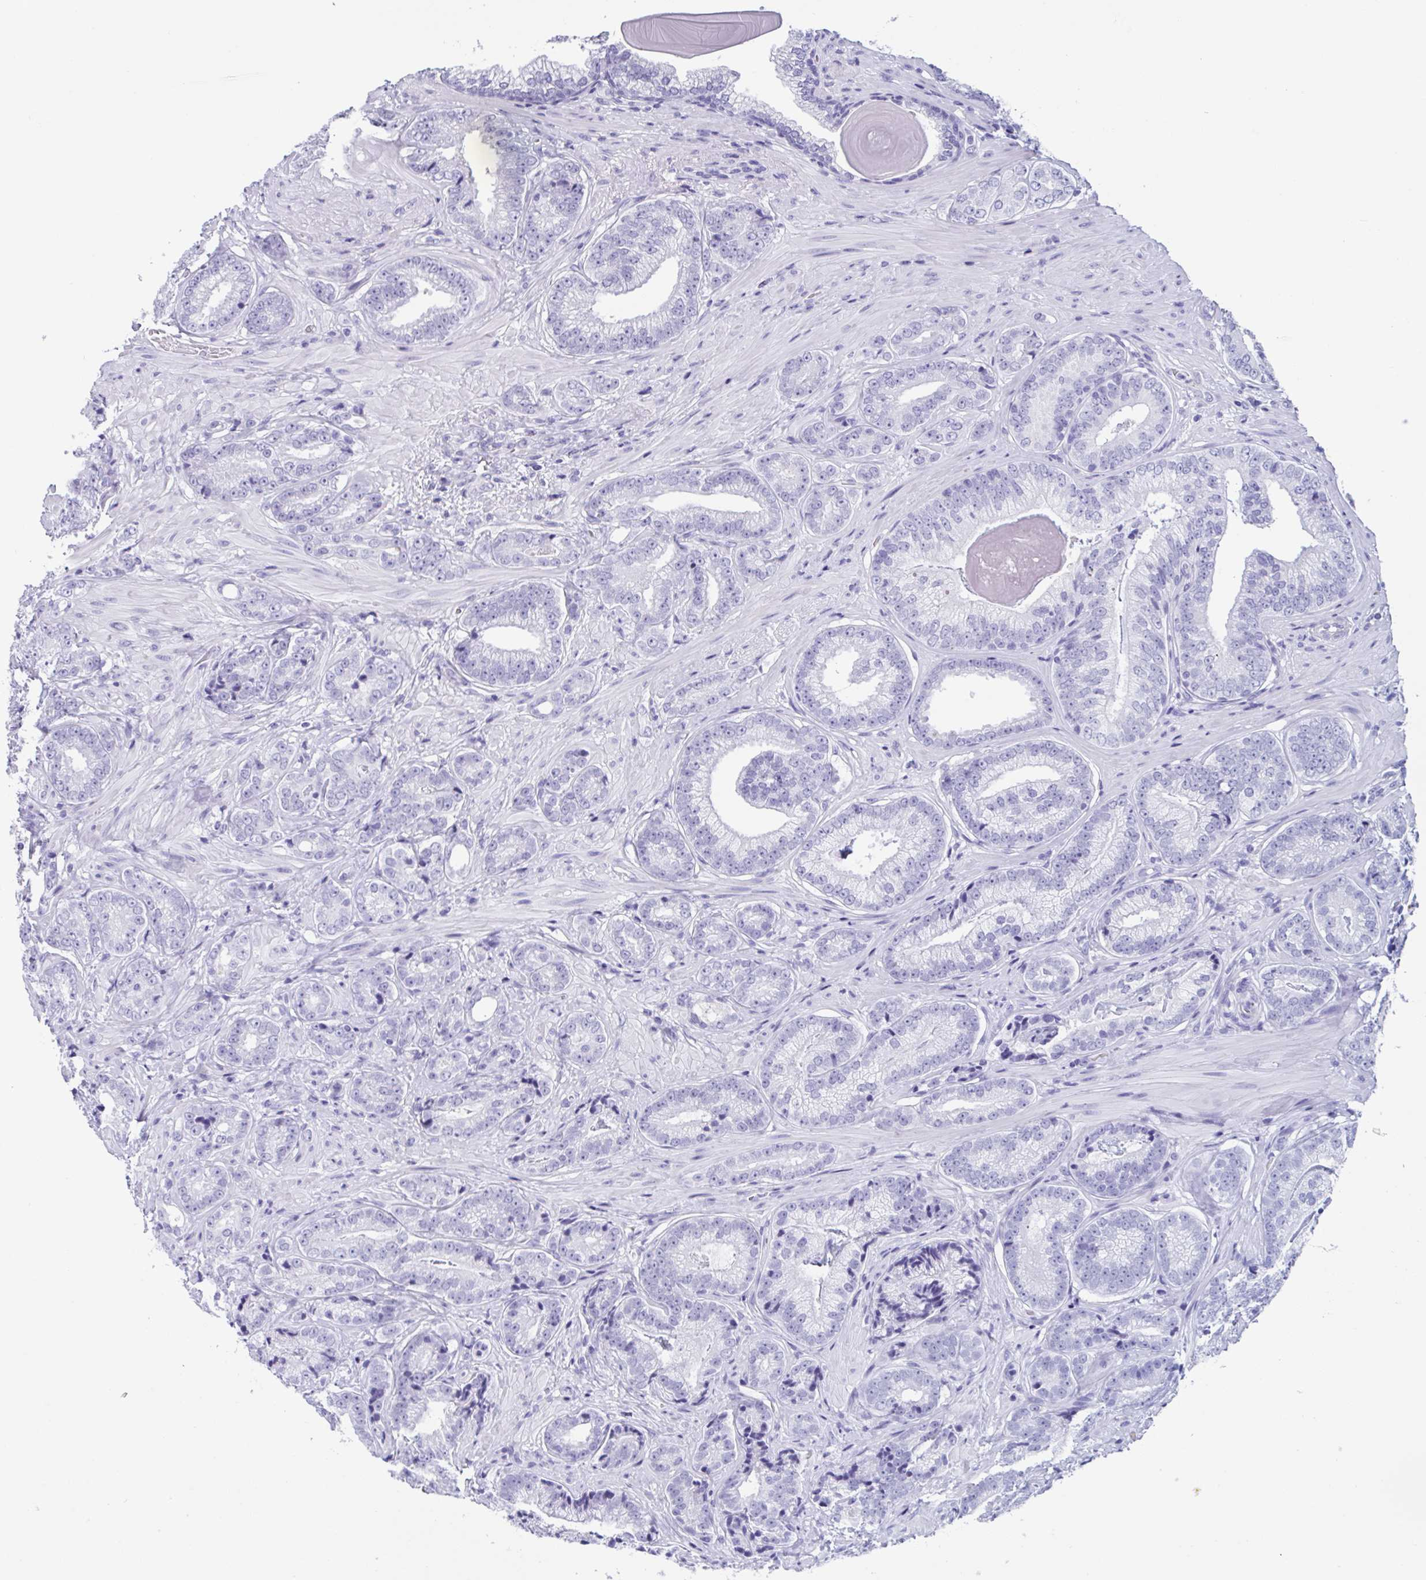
{"staining": {"intensity": "negative", "quantity": "none", "location": "none"}, "tissue": "prostate cancer", "cell_type": "Tumor cells", "image_type": "cancer", "snomed": [{"axis": "morphology", "description": "Adenocarcinoma, Low grade"}, {"axis": "topography", "description": "Prostate"}], "caption": "IHC image of human adenocarcinoma (low-grade) (prostate) stained for a protein (brown), which shows no staining in tumor cells.", "gene": "USP35", "patient": {"sex": "male", "age": 61}}